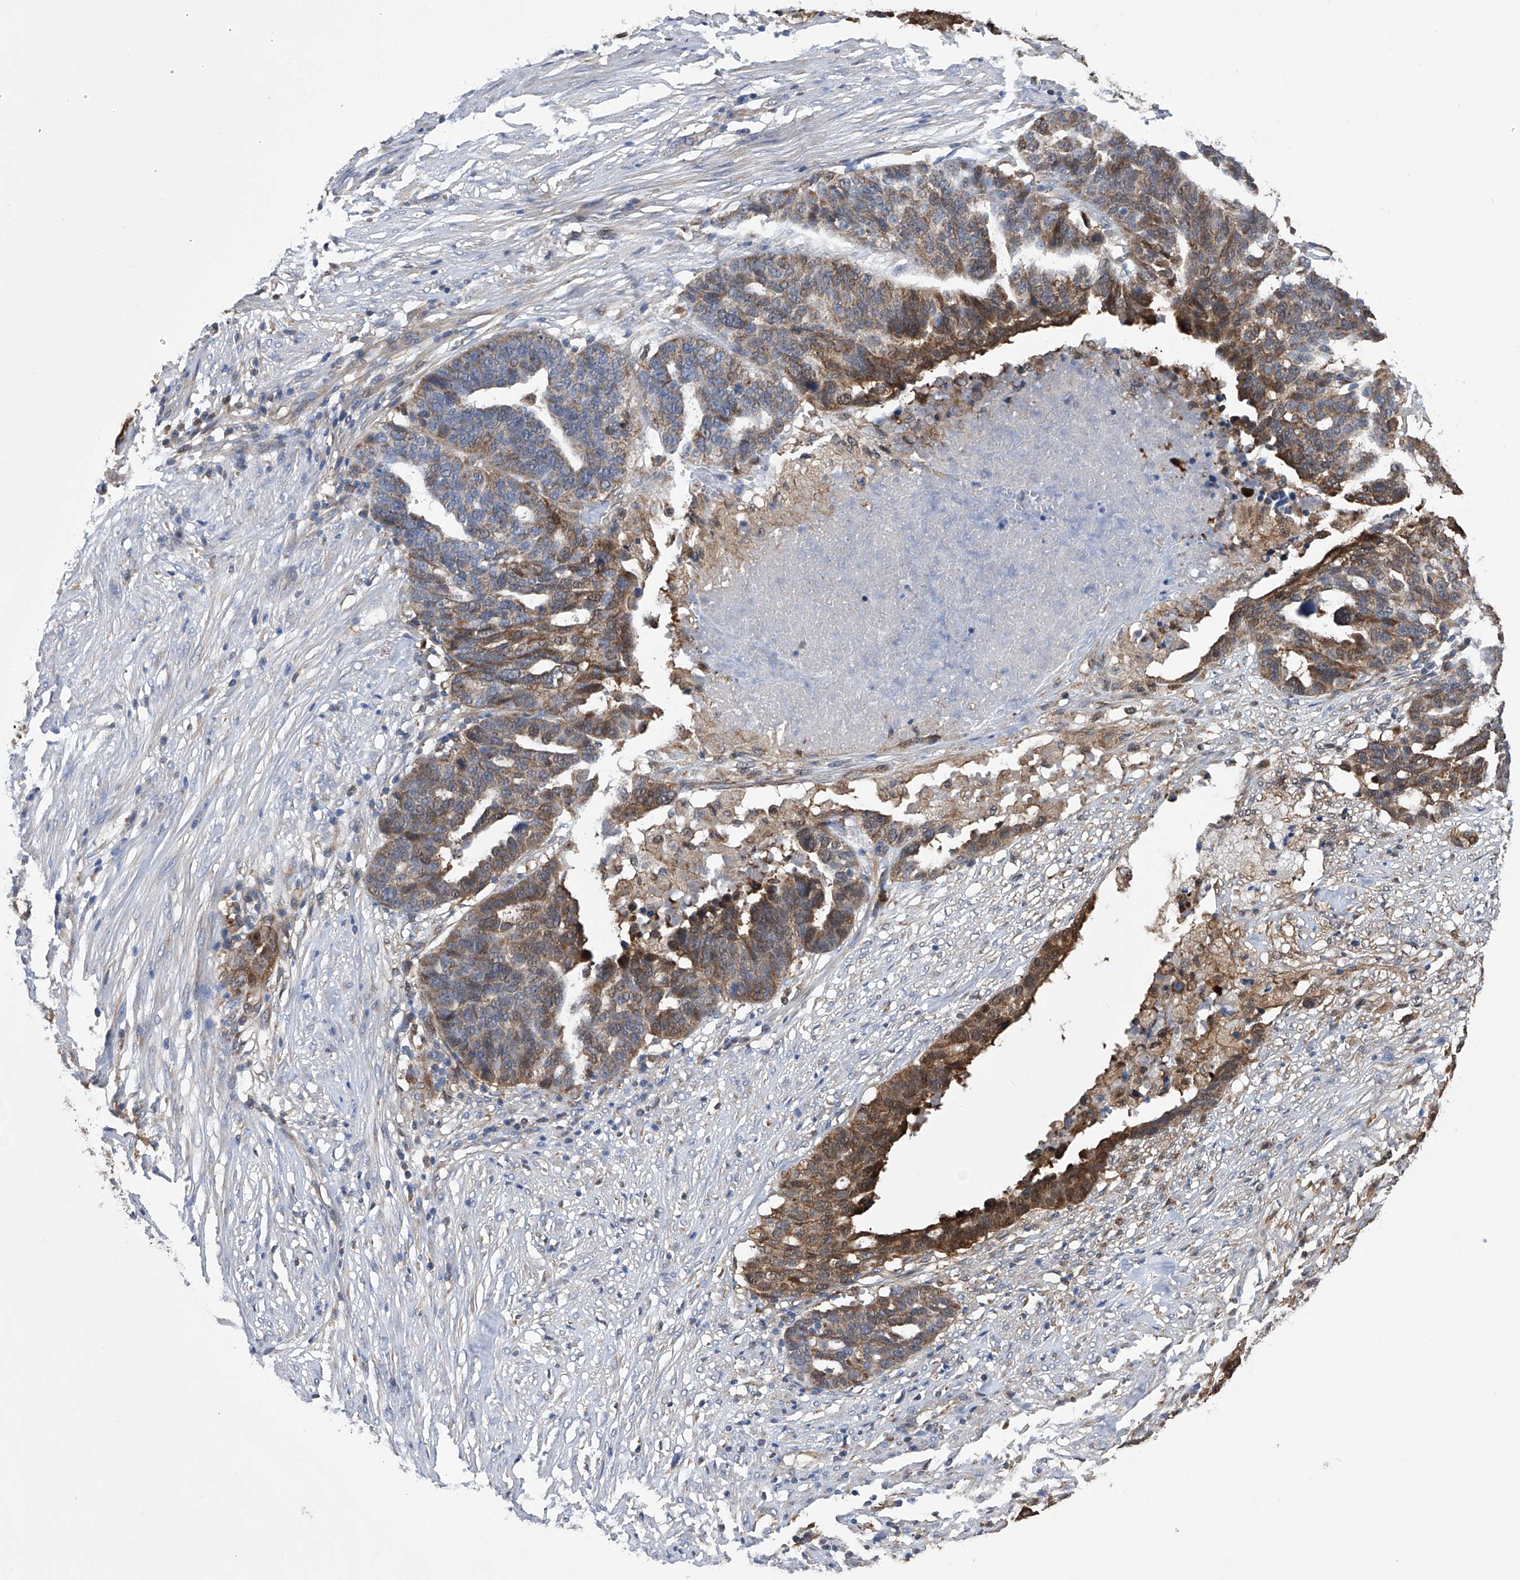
{"staining": {"intensity": "moderate", "quantity": "25%-75%", "location": "cytoplasmic/membranous"}, "tissue": "ovarian cancer", "cell_type": "Tumor cells", "image_type": "cancer", "snomed": [{"axis": "morphology", "description": "Cystadenocarcinoma, serous, NOS"}, {"axis": "topography", "description": "Ovary"}], "caption": "Ovarian cancer (serous cystadenocarcinoma) tissue exhibits moderate cytoplasmic/membranous positivity in approximately 25%-75% of tumor cells, visualized by immunohistochemistry.", "gene": "SPATA20", "patient": {"sex": "female", "age": 59}}